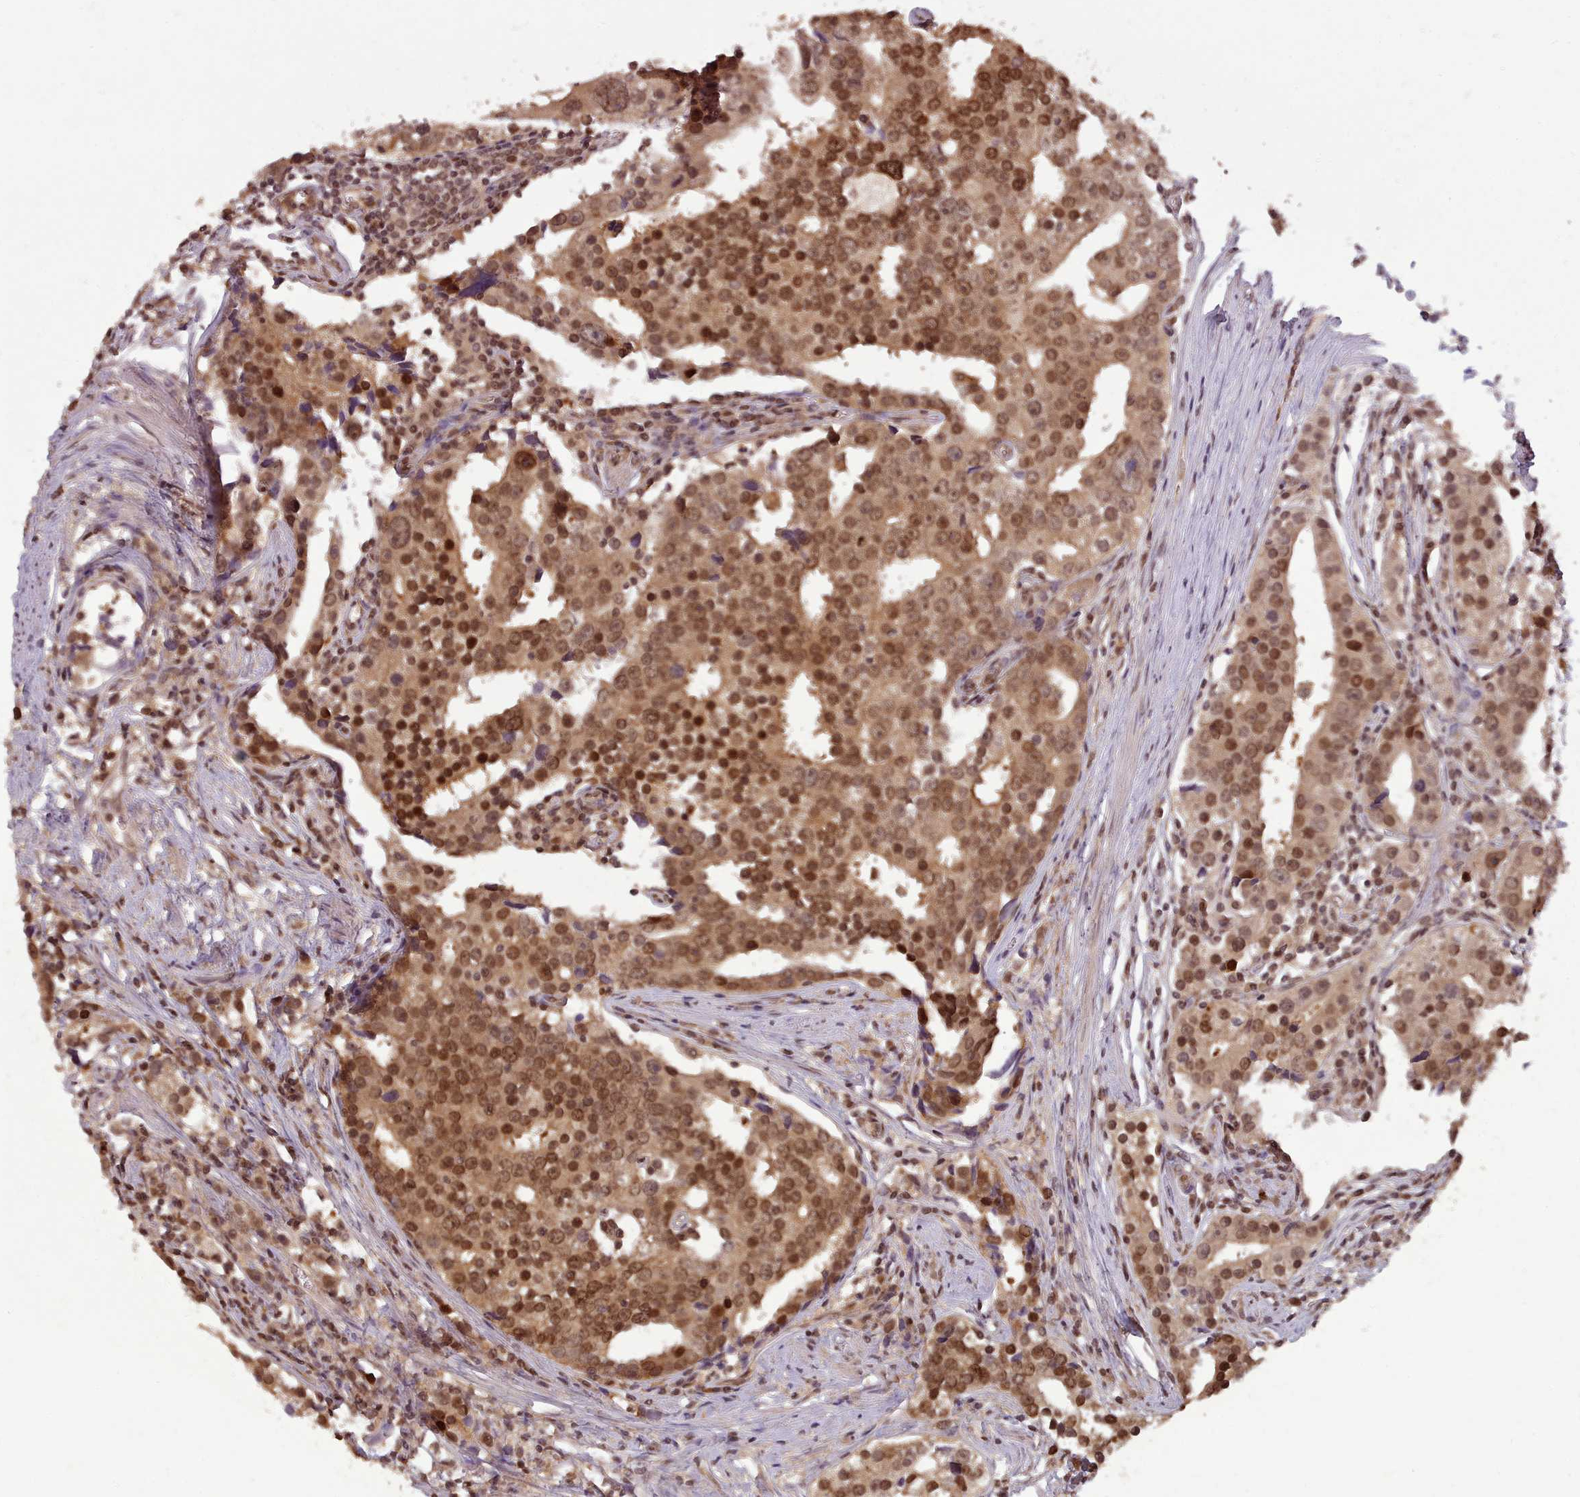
{"staining": {"intensity": "moderate", "quantity": ">75%", "location": "cytoplasmic/membranous,nuclear"}, "tissue": "prostate cancer", "cell_type": "Tumor cells", "image_type": "cancer", "snomed": [{"axis": "morphology", "description": "Adenocarcinoma, High grade"}, {"axis": "topography", "description": "Prostate"}], "caption": "The immunohistochemical stain labels moderate cytoplasmic/membranous and nuclear expression in tumor cells of prostate cancer (adenocarcinoma (high-grade)) tissue.", "gene": "RPS27A", "patient": {"sex": "male", "age": 71}}